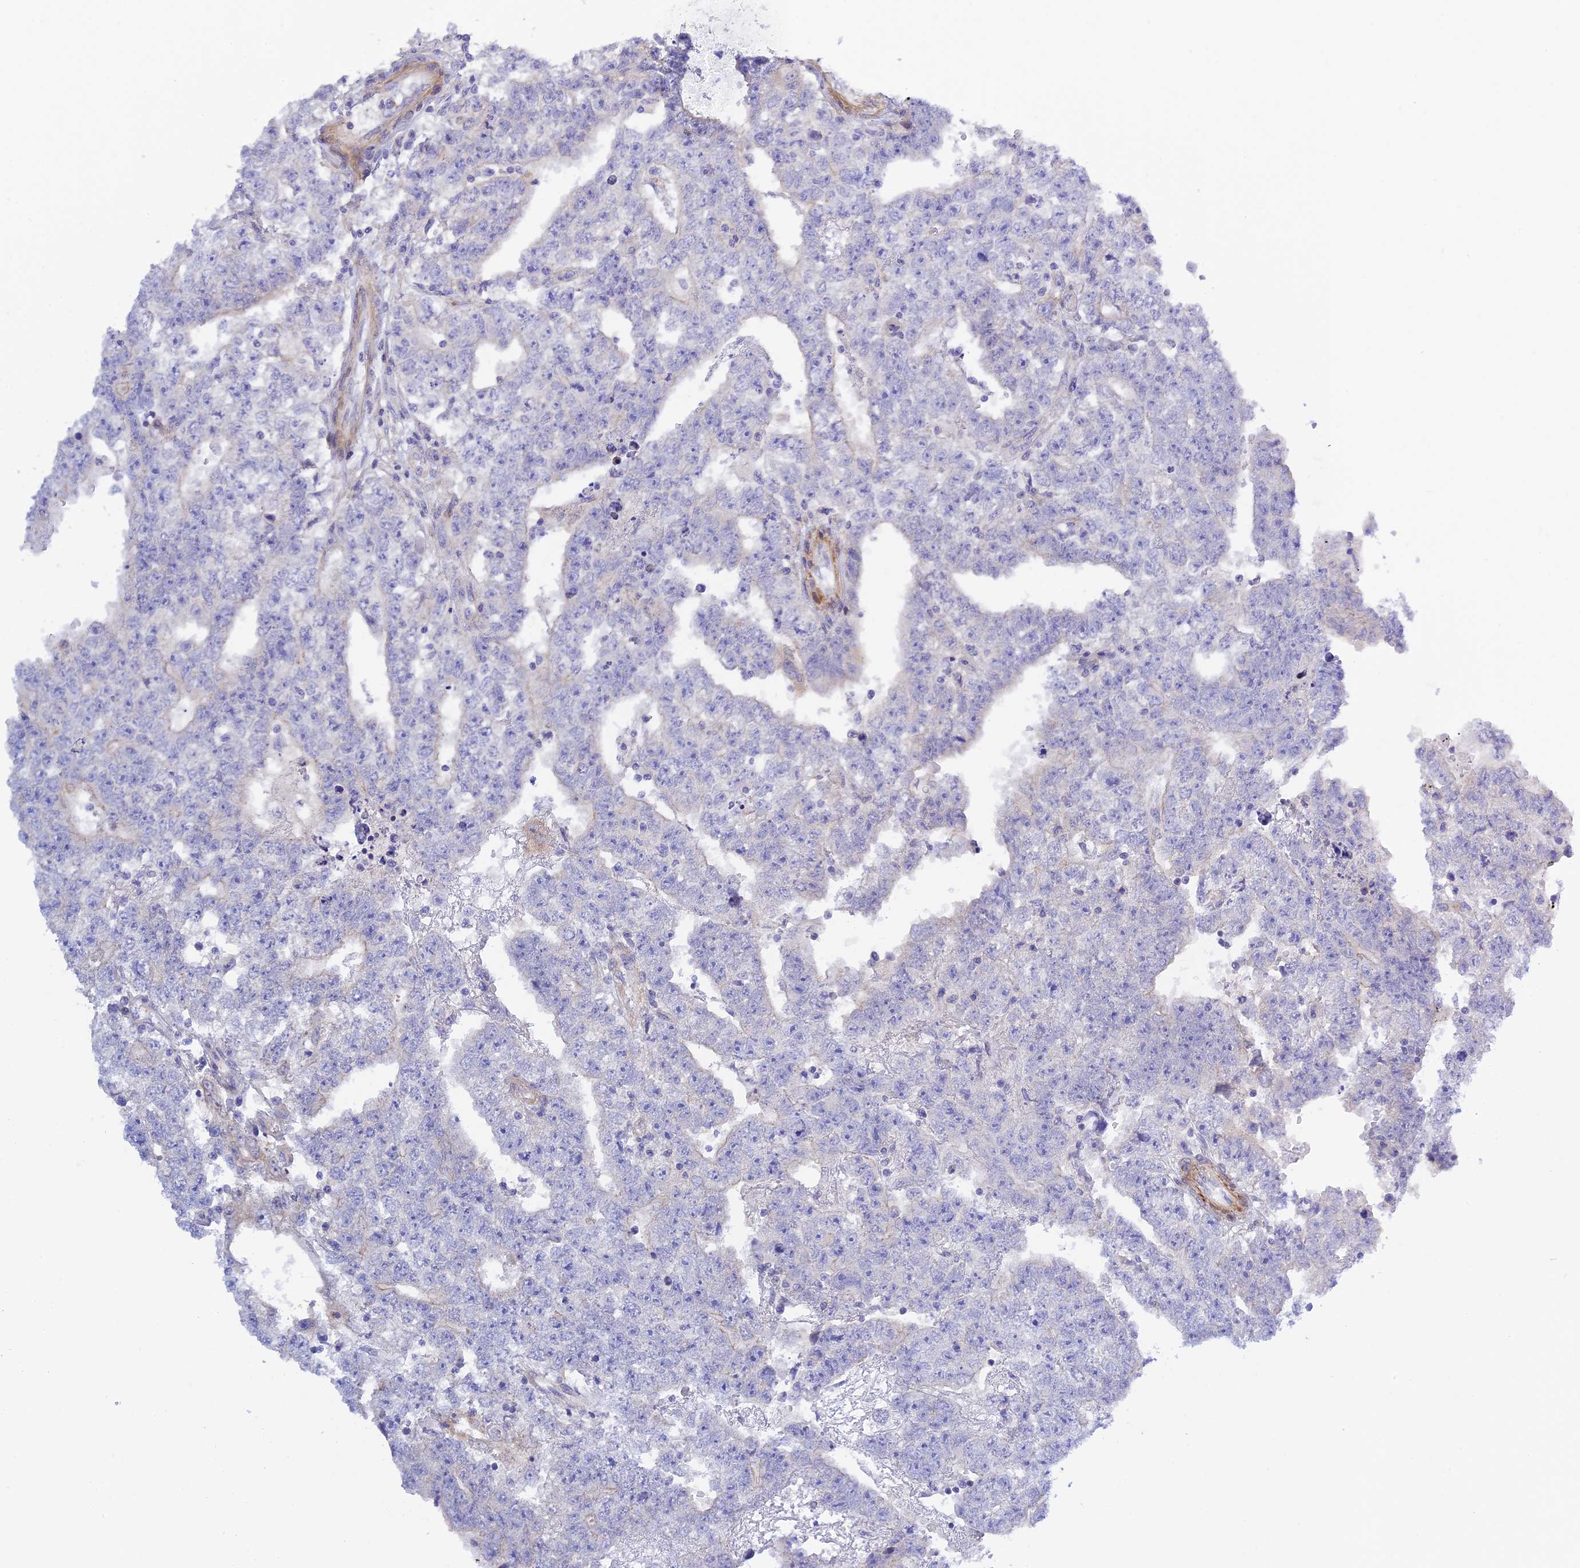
{"staining": {"intensity": "negative", "quantity": "none", "location": "none"}, "tissue": "testis cancer", "cell_type": "Tumor cells", "image_type": "cancer", "snomed": [{"axis": "morphology", "description": "Carcinoma, Embryonal, NOS"}, {"axis": "topography", "description": "Testis"}], "caption": "The micrograph displays no significant positivity in tumor cells of testis embryonal carcinoma. The staining is performed using DAB brown chromogen with nuclei counter-stained in using hematoxylin.", "gene": "ZDHHC16", "patient": {"sex": "male", "age": 25}}